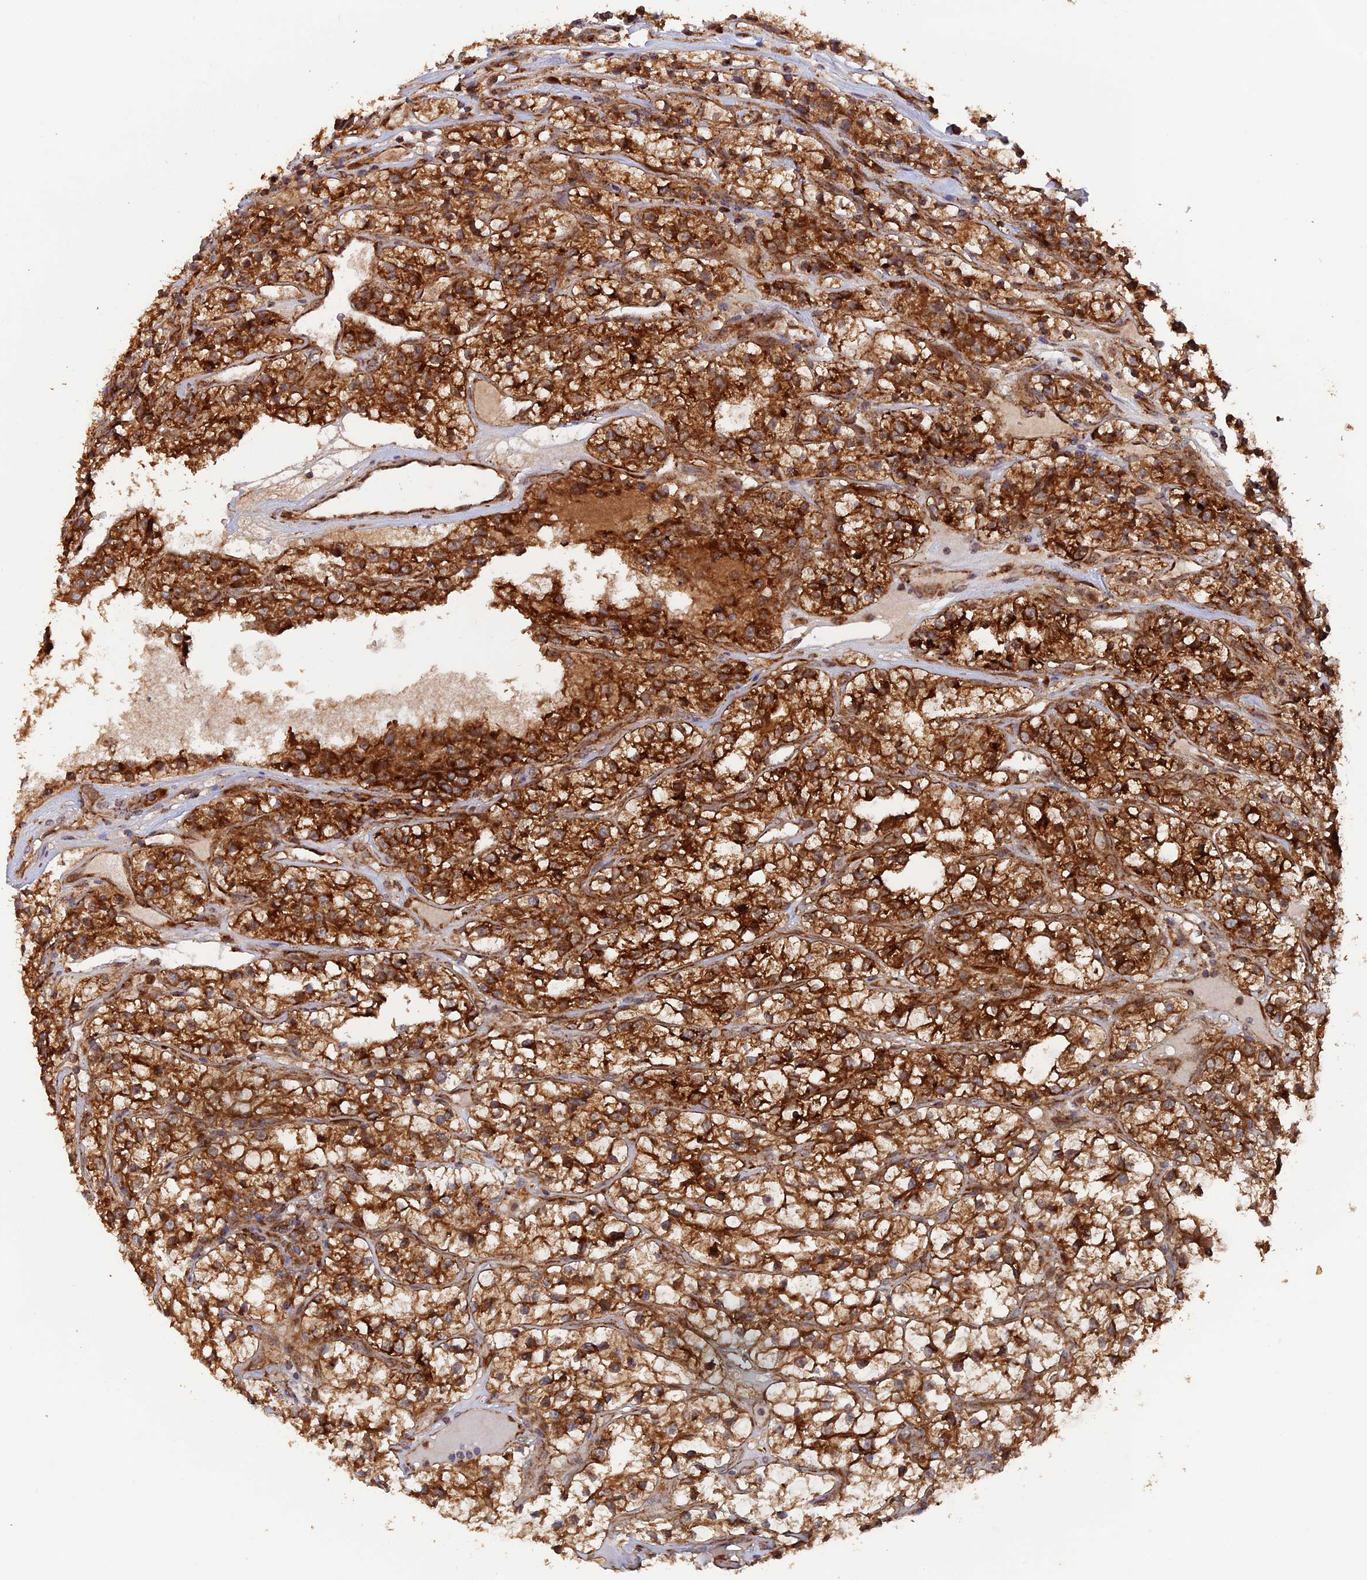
{"staining": {"intensity": "strong", "quantity": ">75%", "location": "cytoplasmic/membranous"}, "tissue": "renal cancer", "cell_type": "Tumor cells", "image_type": "cancer", "snomed": [{"axis": "morphology", "description": "Adenocarcinoma, NOS"}, {"axis": "topography", "description": "Kidney"}], "caption": "Strong cytoplasmic/membranous protein staining is identified in approximately >75% of tumor cells in renal cancer (adenocarcinoma).", "gene": "DTYMK", "patient": {"sex": "female", "age": 57}}